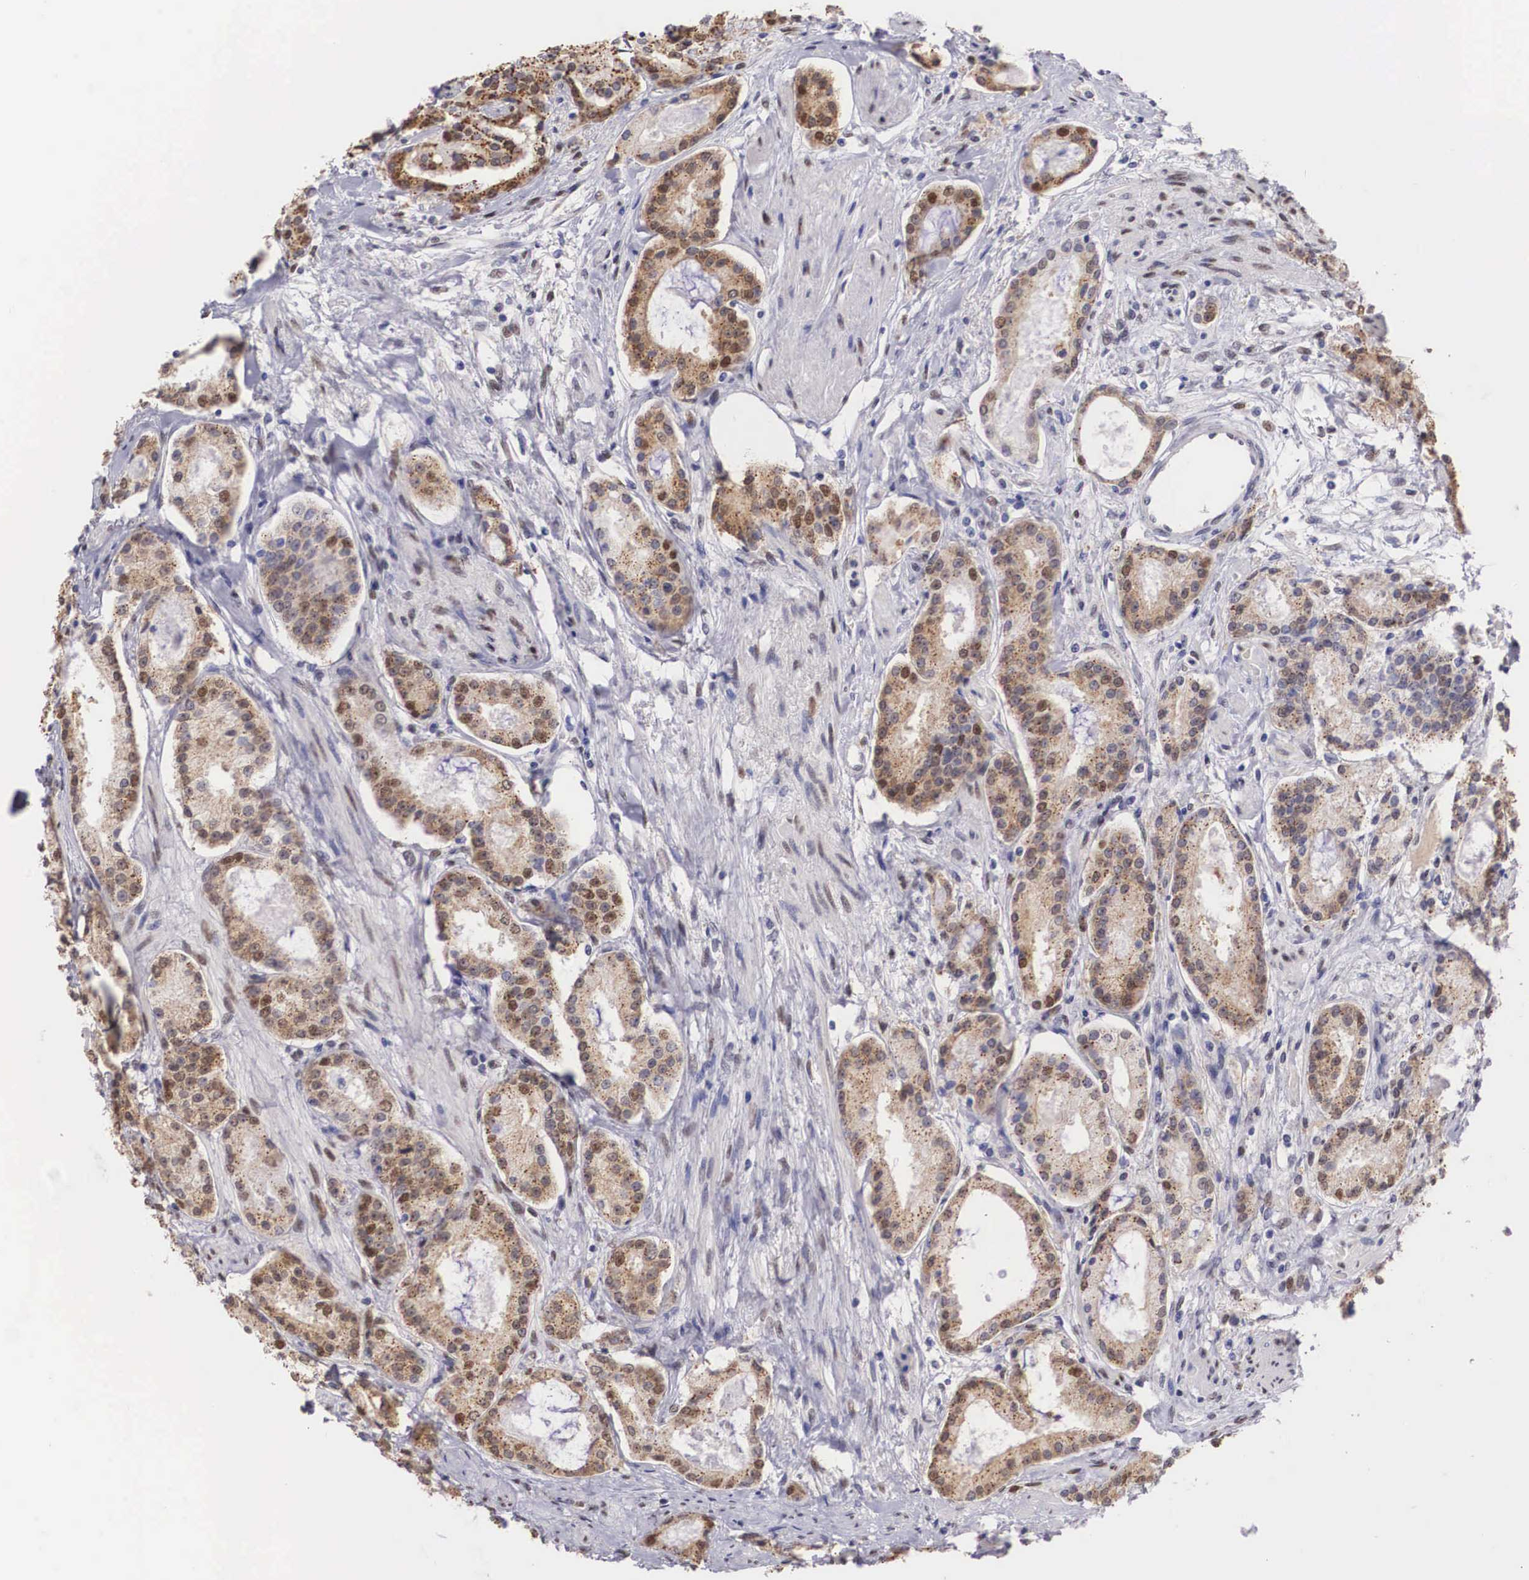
{"staining": {"intensity": "moderate", "quantity": "25%-75%", "location": "cytoplasmic/membranous,nuclear"}, "tissue": "prostate cancer", "cell_type": "Tumor cells", "image_type": "cancer", "snomed": [{"axis": "morphology", "description": "Adenocarcinoma, Medium grade"}, {"axis": "topography", "description": "Prostate"}], "caption": "High-power microscopy captured an immunohistochemistry (IHC) photomicrograph of adenocarcinoma (medium-grade) (prostate), revealing moderate cytoplasmic/membranous and nuclear staining in approximately 25%-75% of tumor cells. The protein is stained brown, and the nuclei are stained in blue (DAB (3,3'-diaminobenzidine) IHC with brightfield microscopy, high magnification).", "gene": "HMGN5", "patient": {"sex": "male", "age": 72}}